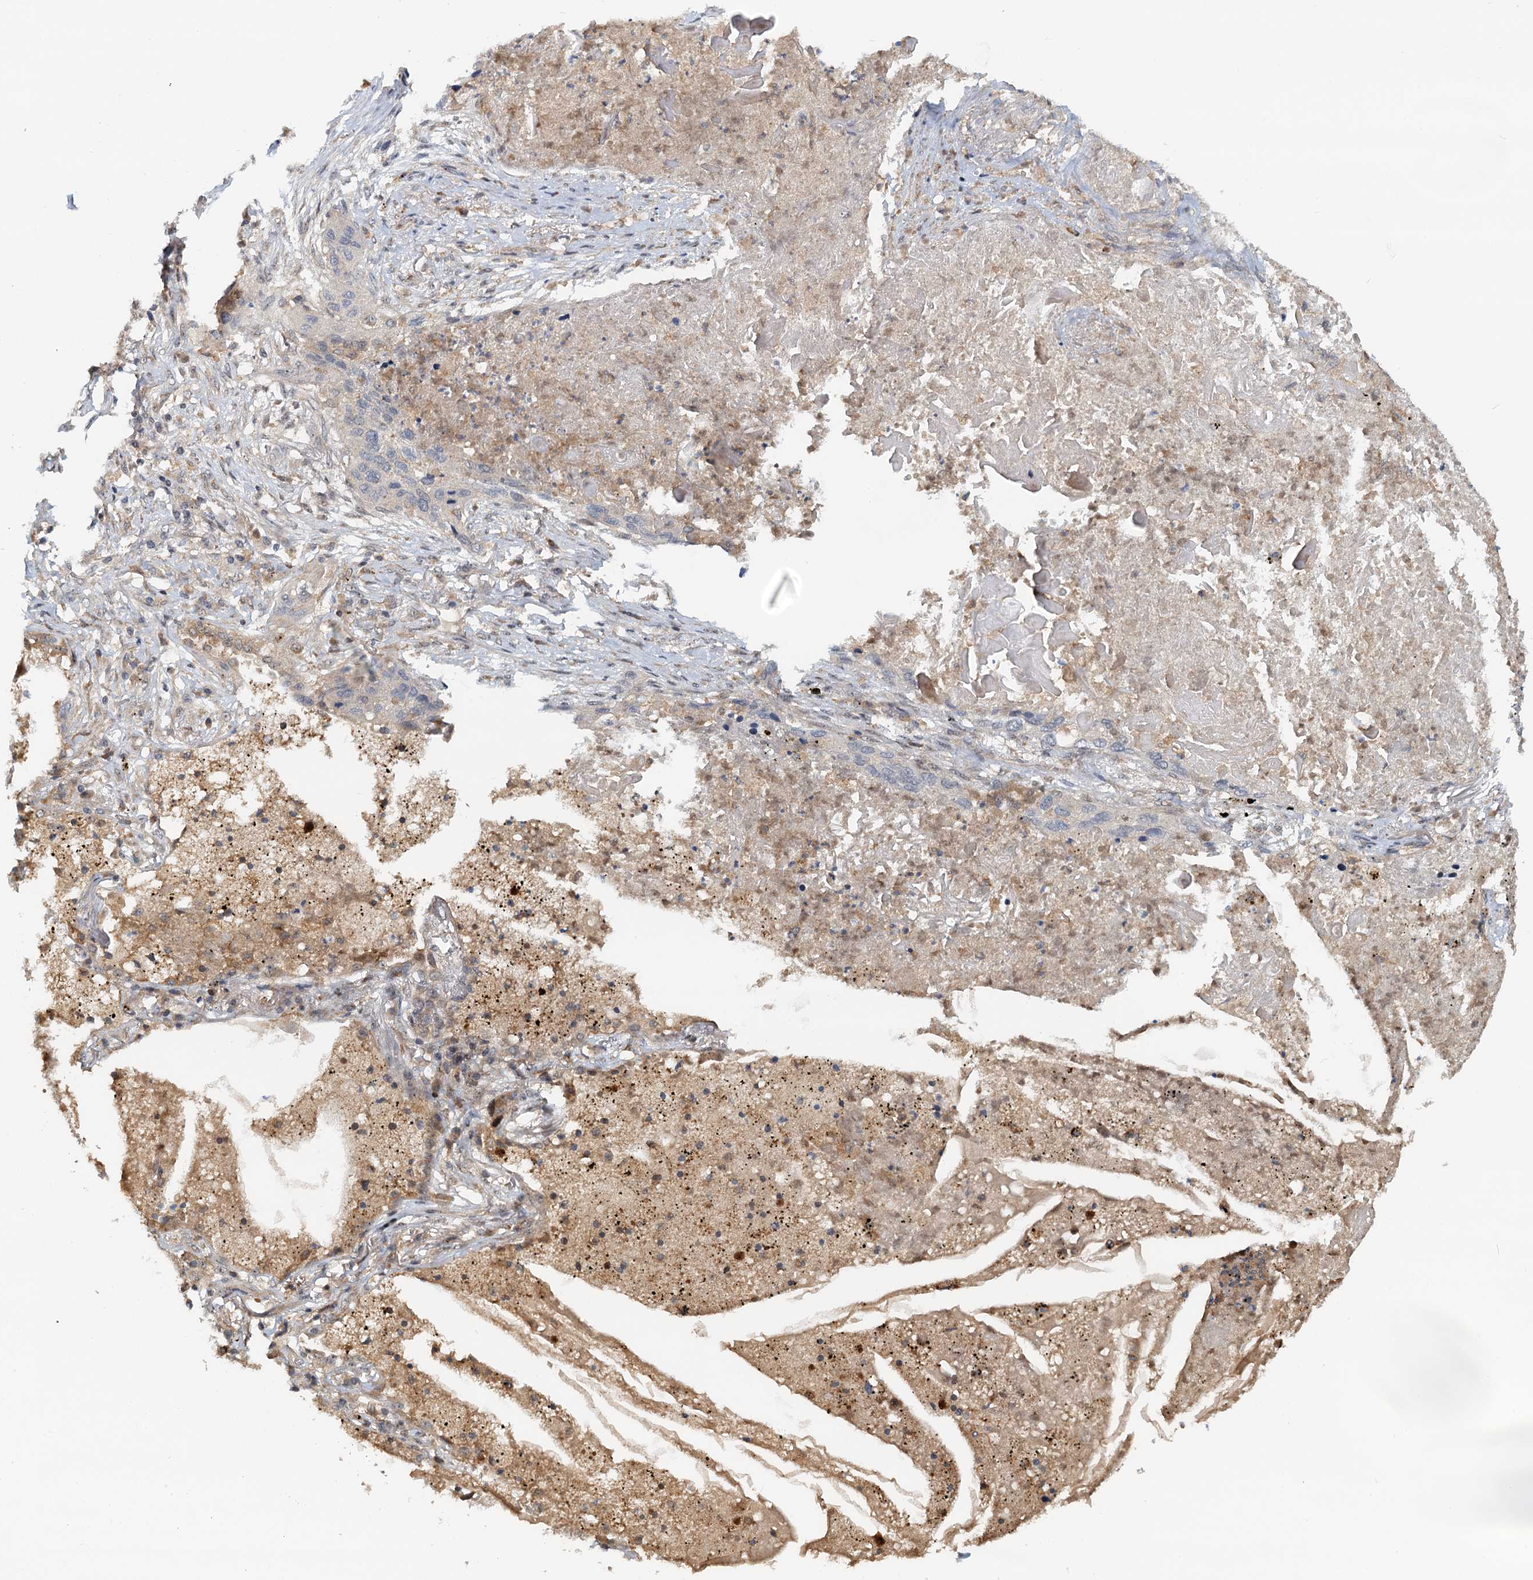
{"staining": {"intensity": "negative", "quantity": "none", "location": "none"}, "tissue": "lung cancer", "cell_type": "Tumor cells", "image_type": "cancer", "snomed": [{"axis": "morphology", "description": "Squamous cell carcinoma, NOS"}, {"axis": "topography", "description": "Lung"}], "caption": "This is an immunohistochemistry photomicrograph of lung cancer (squamous cell carcinoma). There is no expression in tumor cells.", "gene": "TOLLIP", "patient": {"sex": "female", "age": 63}}